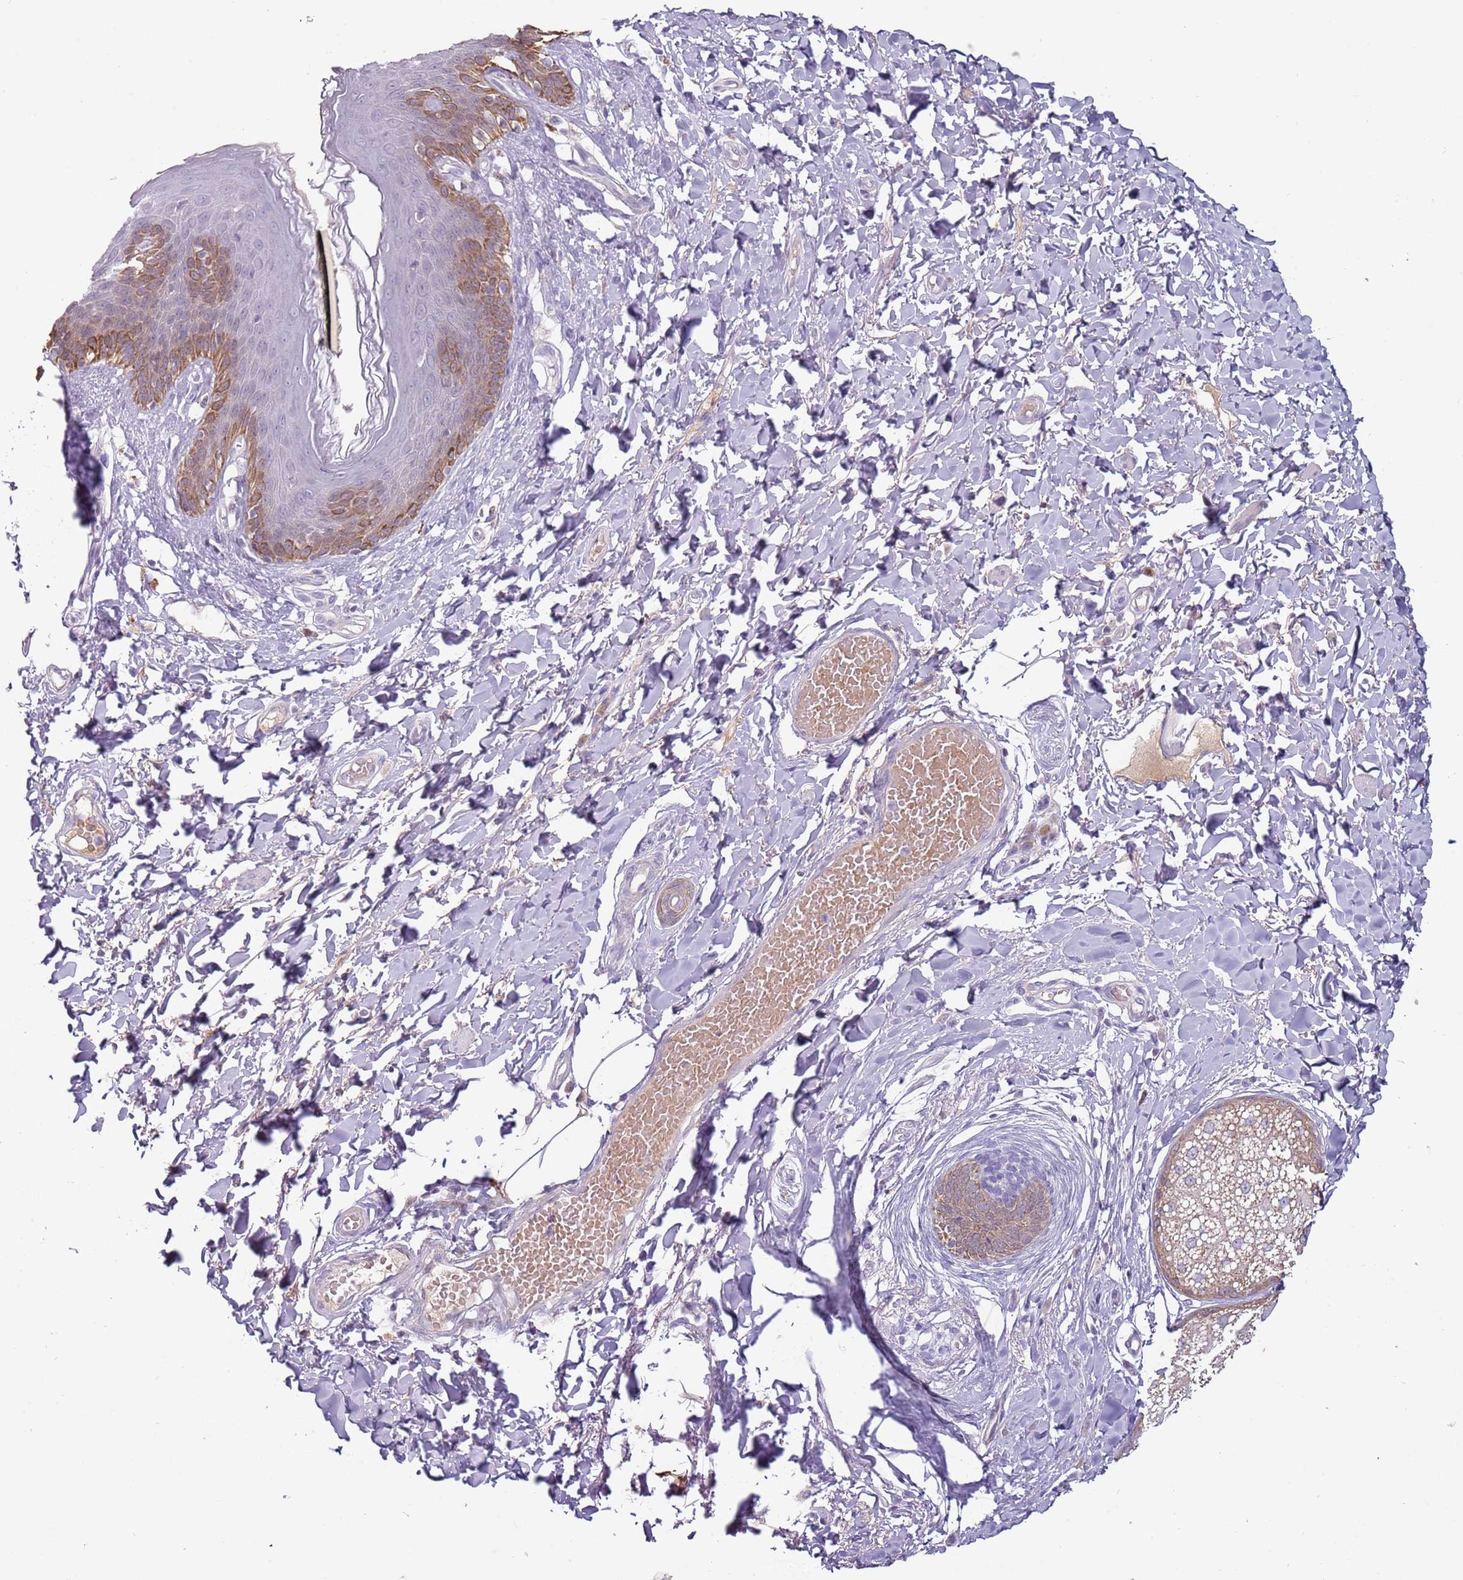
{"staining": {"intensity": "moderate", "quantity": "25%-75%", "location": "cytoplasmic/membranous"}, "tissue": "skin", "cell_type": "Epidermal cells", "image_type": "normal", "snomed": [{"axis": "morphology", "description": "Normal tissue, NOS"}, {"axis": "topography", "description": "Vulva"}], "caption": "Protein positivity by IHC reveals moderate cytoplasmic/membranous positivity in approximately 25%-75% of epidermal cells in normal skin. (brown staining indicates protein expression, while blue staining denotes nuclei).", "gene": "SYS1", "patient": {"sex": "female", "age": 66}}